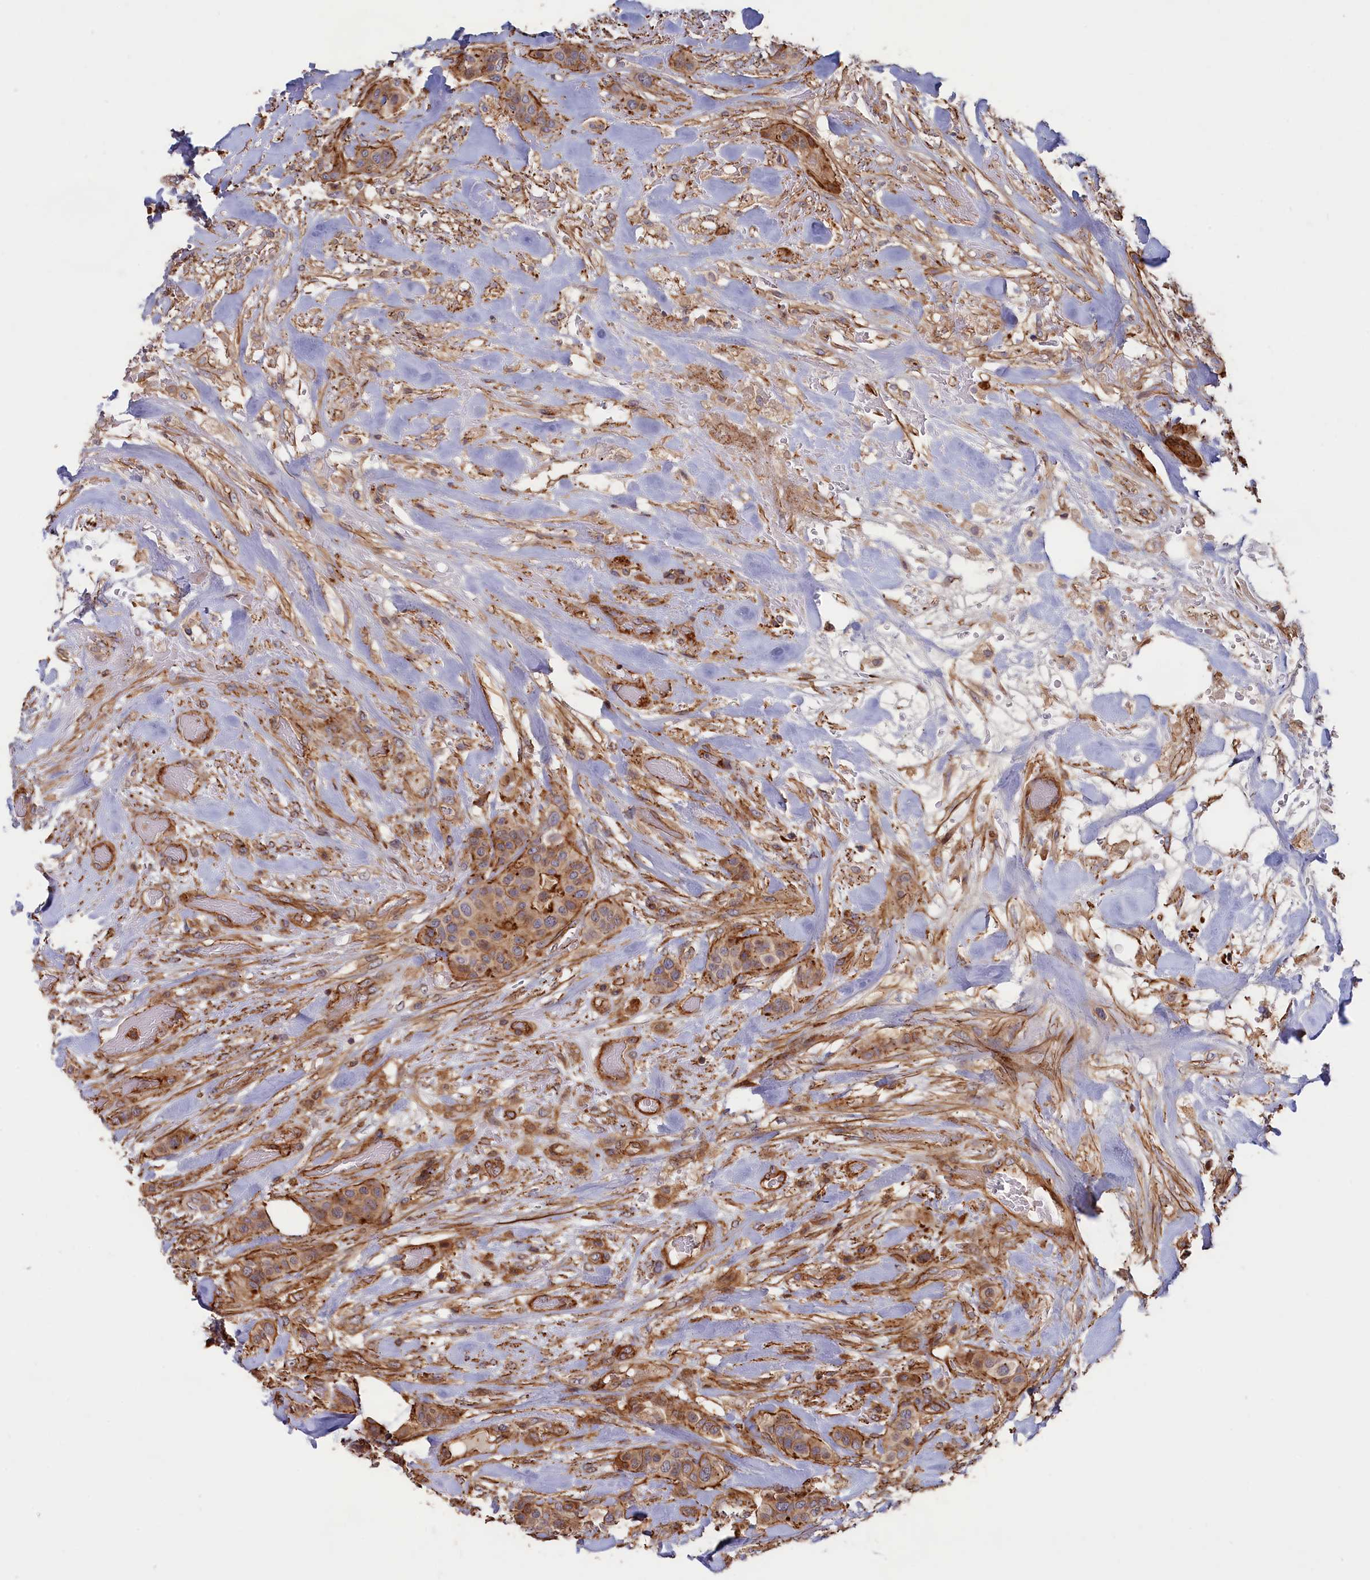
{"staining": {"intensity": "weak", "quantity": ">75%", "location": "cytoplasmic/membranous"}, "tissue": "breast cancer", "cell_type": "Tumor cells", "image_type": "cancer", "snomed": [{"axis": "morphology", "description": "Lobular carcinoma"}, {"axis": "topography", "description": "Breast"}], "caption": "Protein expression analysis of breast cancer shows weak cytoplasmic/membranous expression in approximately >75% of tumor cells. The staining is performed using DAB brown chromogen to label protein expression. The nuclei are counter-stained blue using hematoxylin.", "gene": "ANKRD27", "patient": {"sex": "female", "age": 51}}